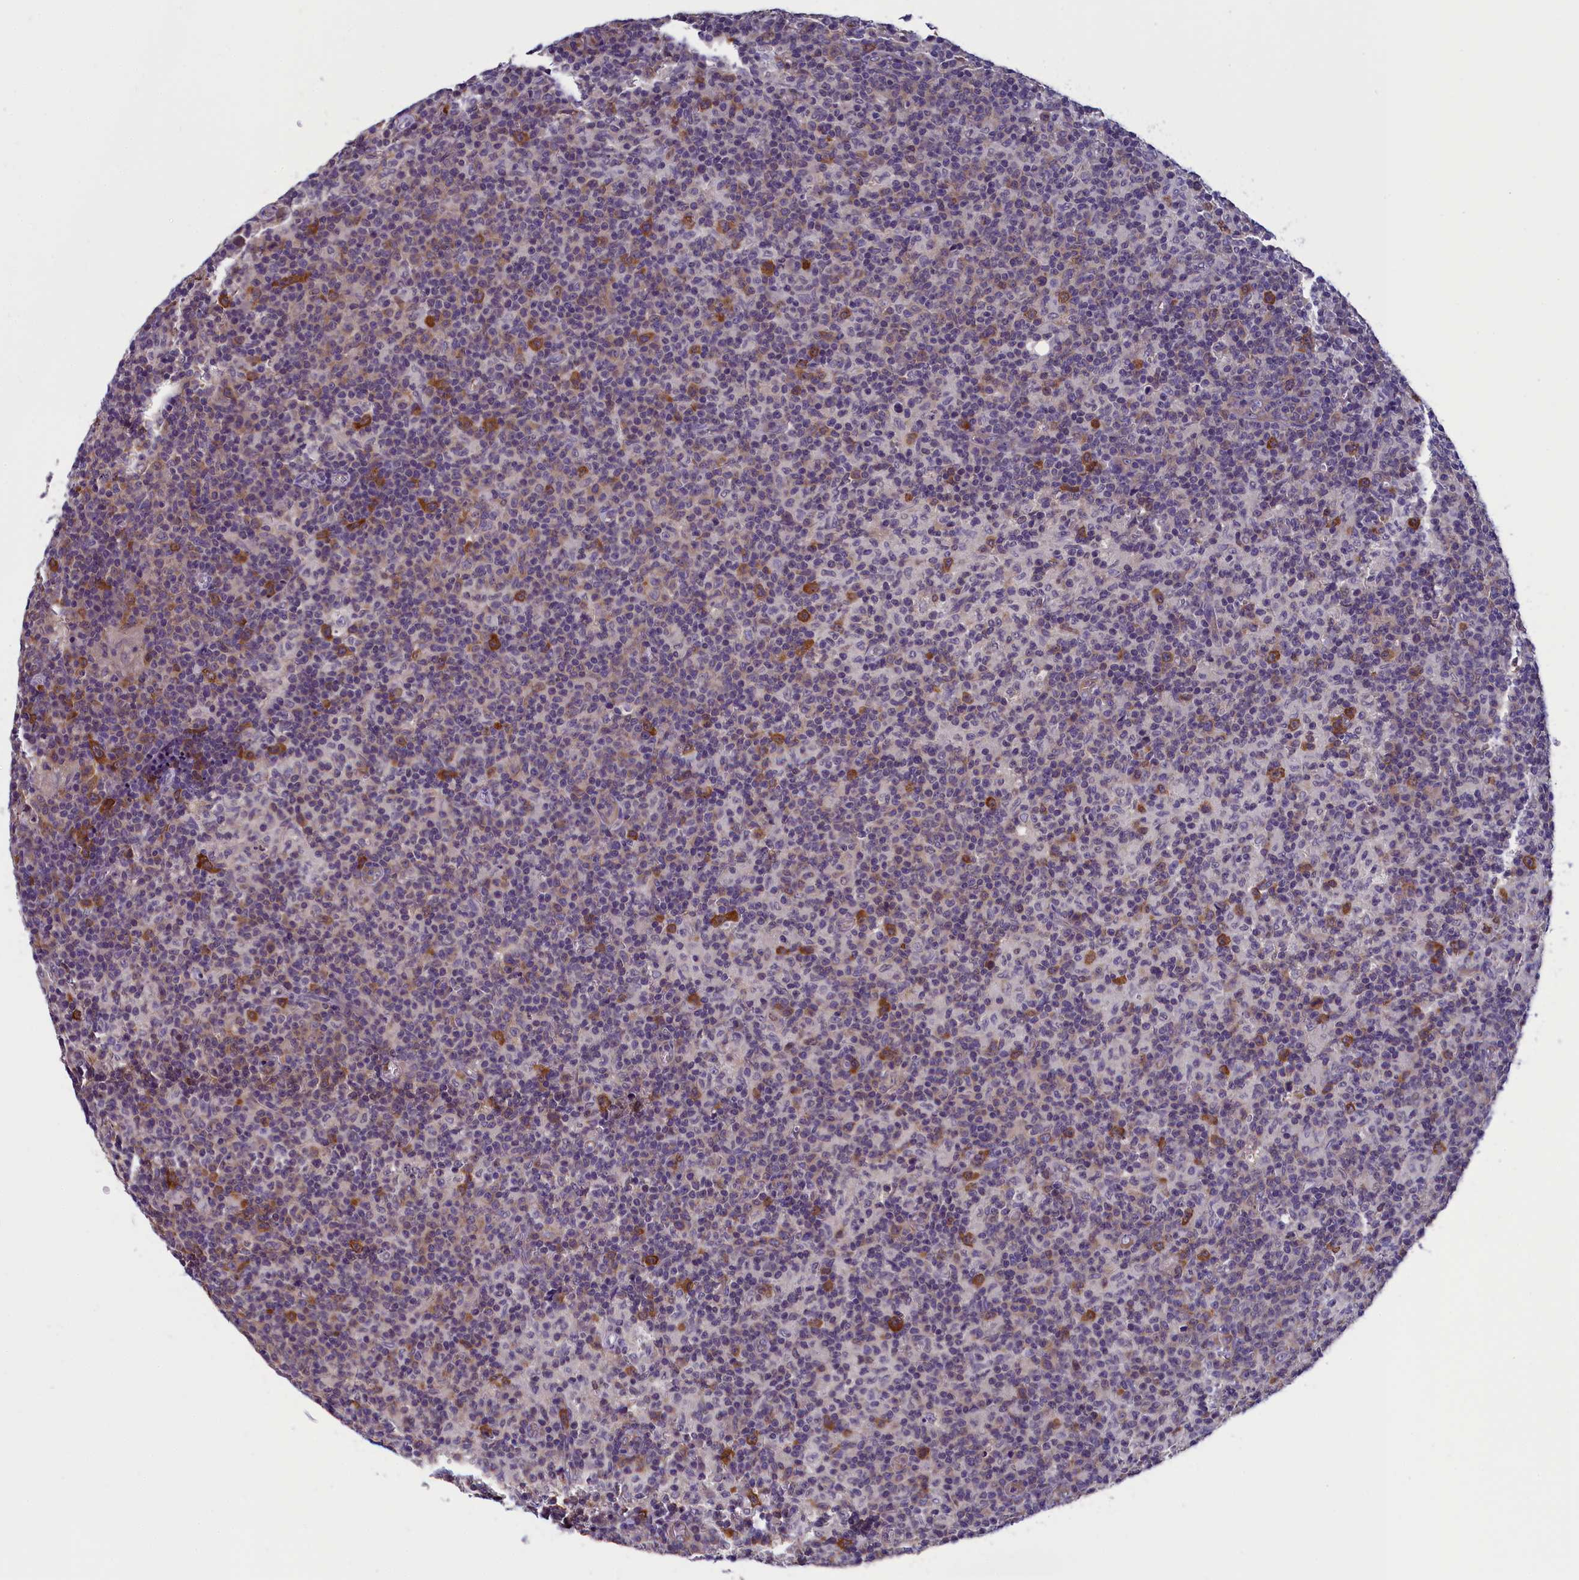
{"staining": {"intensity": "moderate", "quantity": ">75%", "location": "cytoplasmic/membranous"}, "tissue": "lymph node", "cell_type": "Germinal center cells", "image_type": "normal", "snomed": [{"axis": "morphology", "description": "Normal tissue, NOS"}, {"axis": "morphology", "description": "Inflammation, NOS"}, {"axis": "topography", "description": "Lymph node"}], "caption": "About >75% of germinal center cells in benign lymph node show moderate cytoplasmic/membranous protein staining as visualized by brown immunohistochemical staining.", "gene": "ABCC8", "patient": {"sex": "male", "age": 55}}